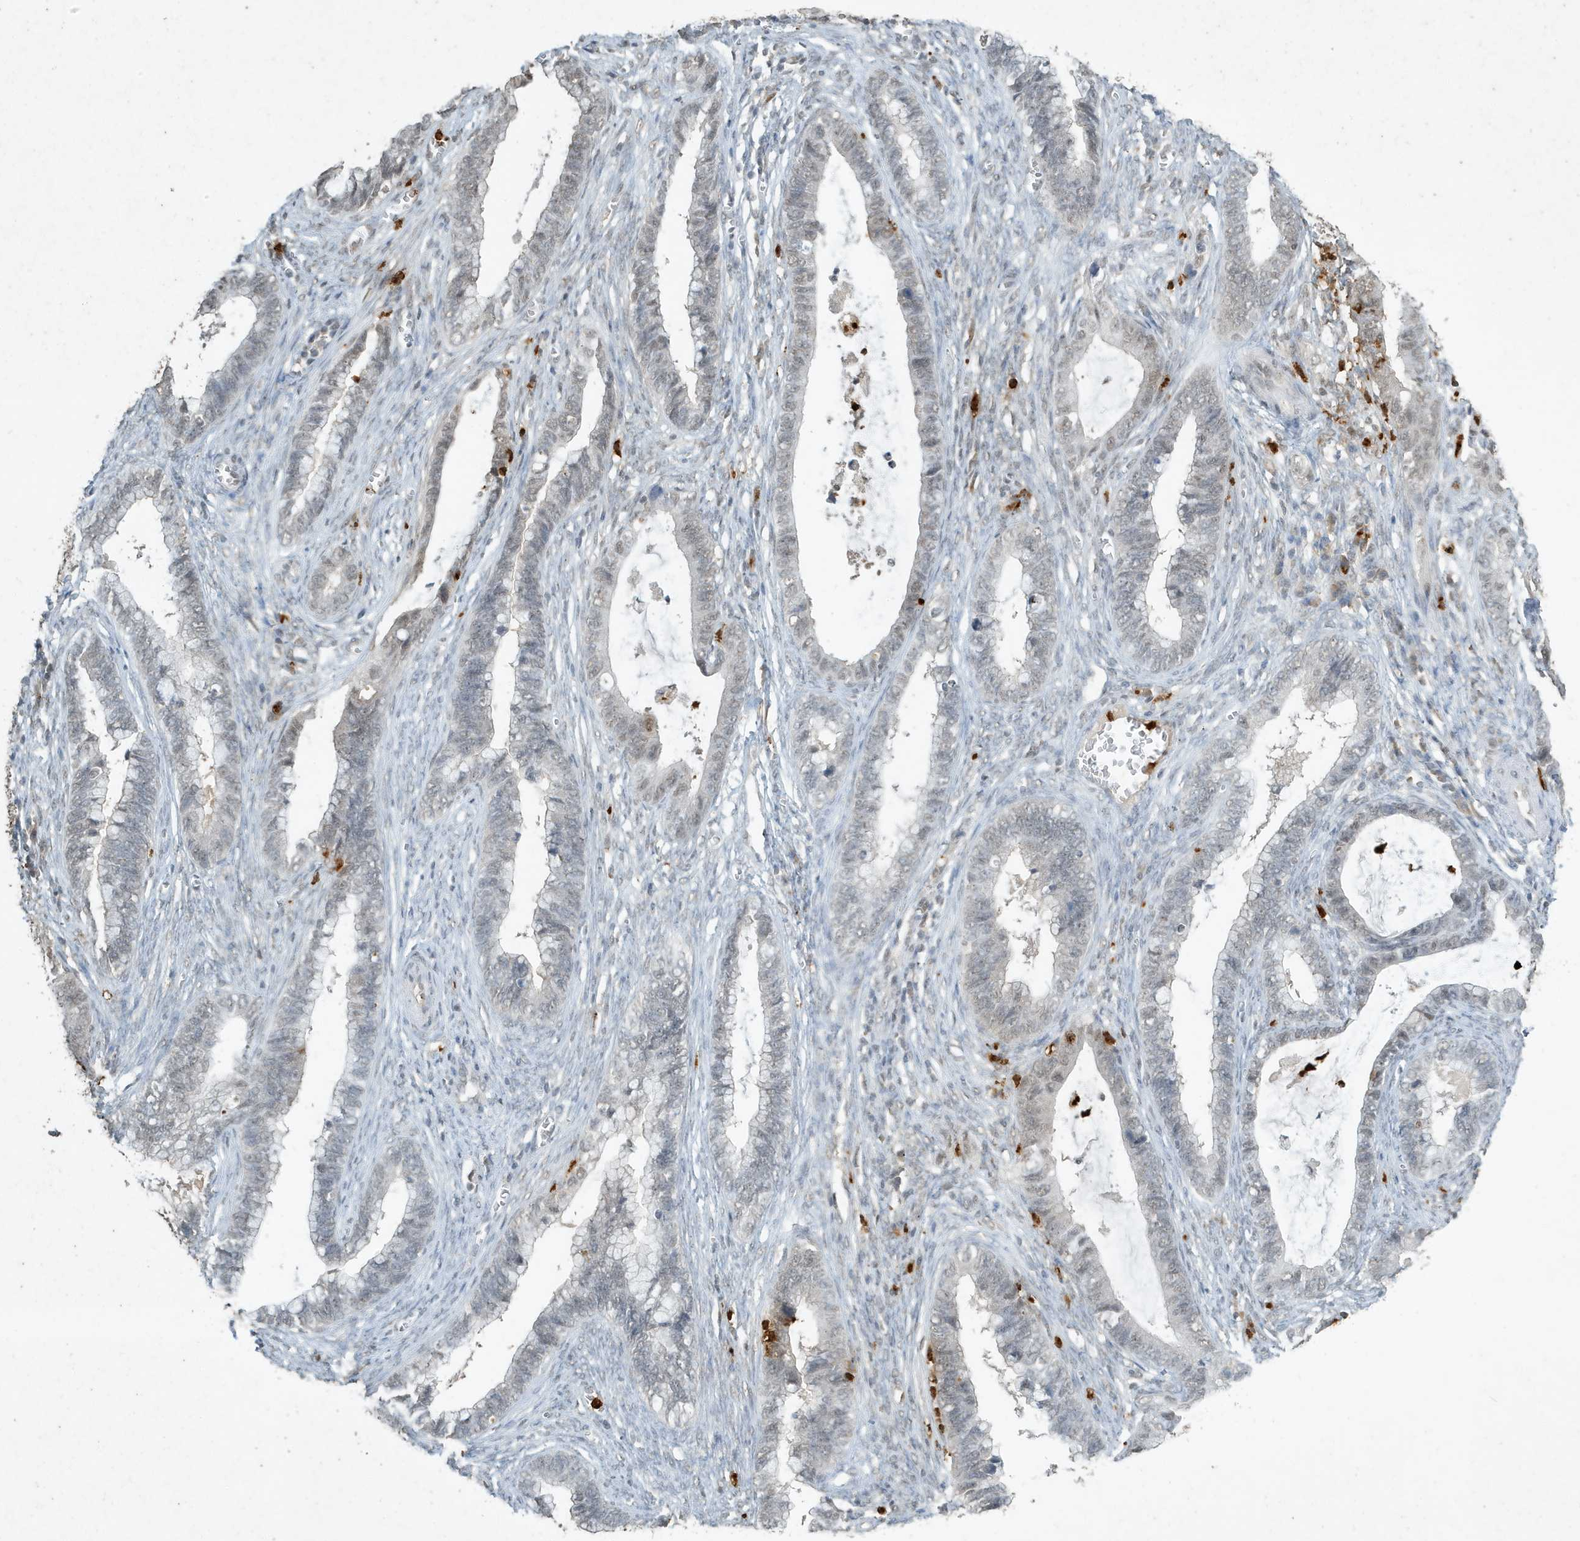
{"staining": {"intensity": "weak", "quantity": "<25%", "location": "nuclear"}, "tissue": "cervical cancer", "cell_type": "Tumor cells", "image_type": "cancer", "snomed": [{"axis": "morphology", "description": "Adenocarcinoma, NOS"}, {"axis": "topography", "description": "Cervix"}], "caption": "Cervical cancer (adenocarcinoma) stained for a protein using immunohistochemistry shows no staining tumor cells.", "gene": "DEFA1", "patient": {"sex": "female", "age": 44}}